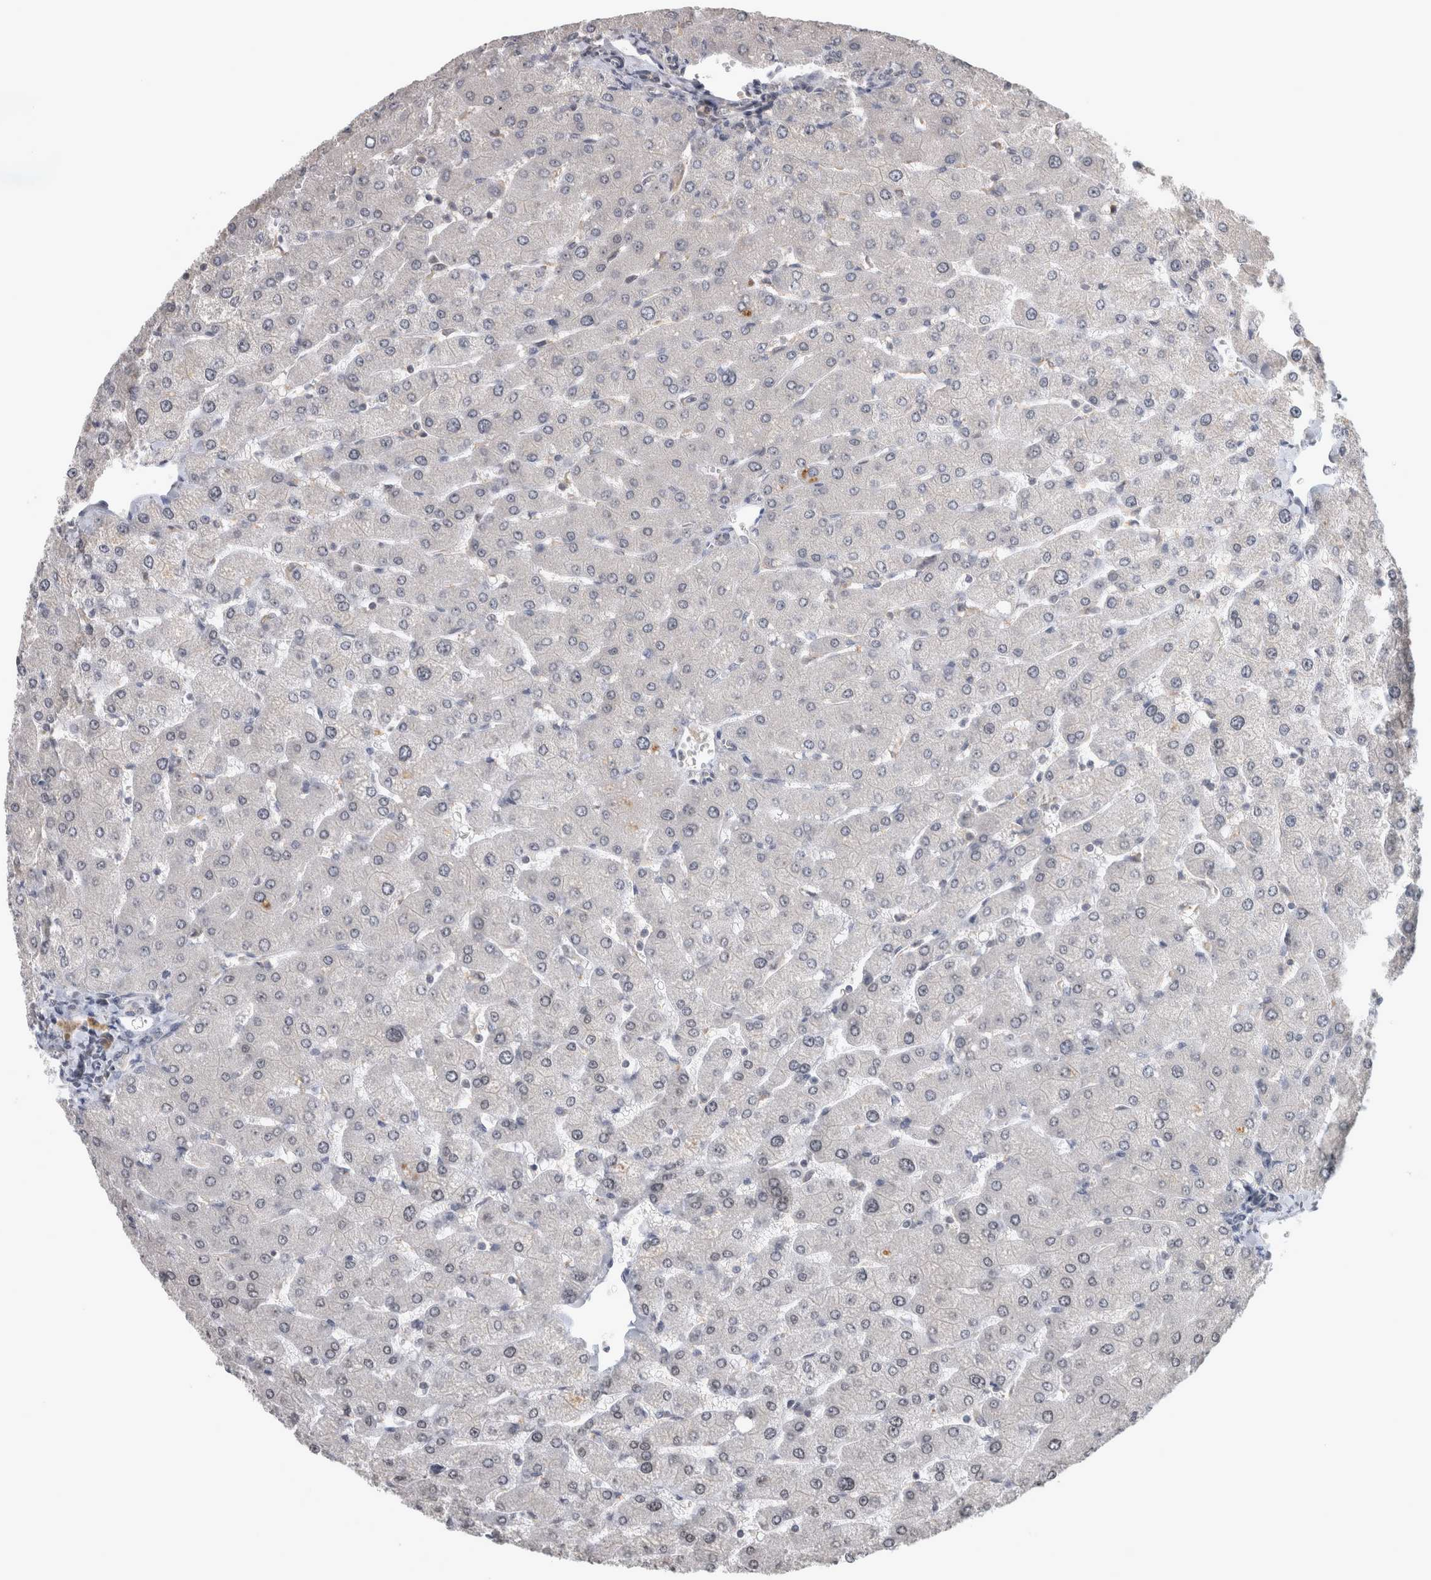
{"staining": {"intensity": "negative", "quantity": "none", "location": "none"}, "tissue": "liver", "cell_type": "Cholangiocytes", "image_type": "normal", "snomed": [{"axis": "morphology", "description": "Normal tissue, NOS"}, {"axis": "topography", "description": "Liver"}], "caption": "Histopathology image shows no protein expression in cholangiocytes of benign liver.", "gene": "RBM28", "patient": {"sex": "male", "age": 55}}